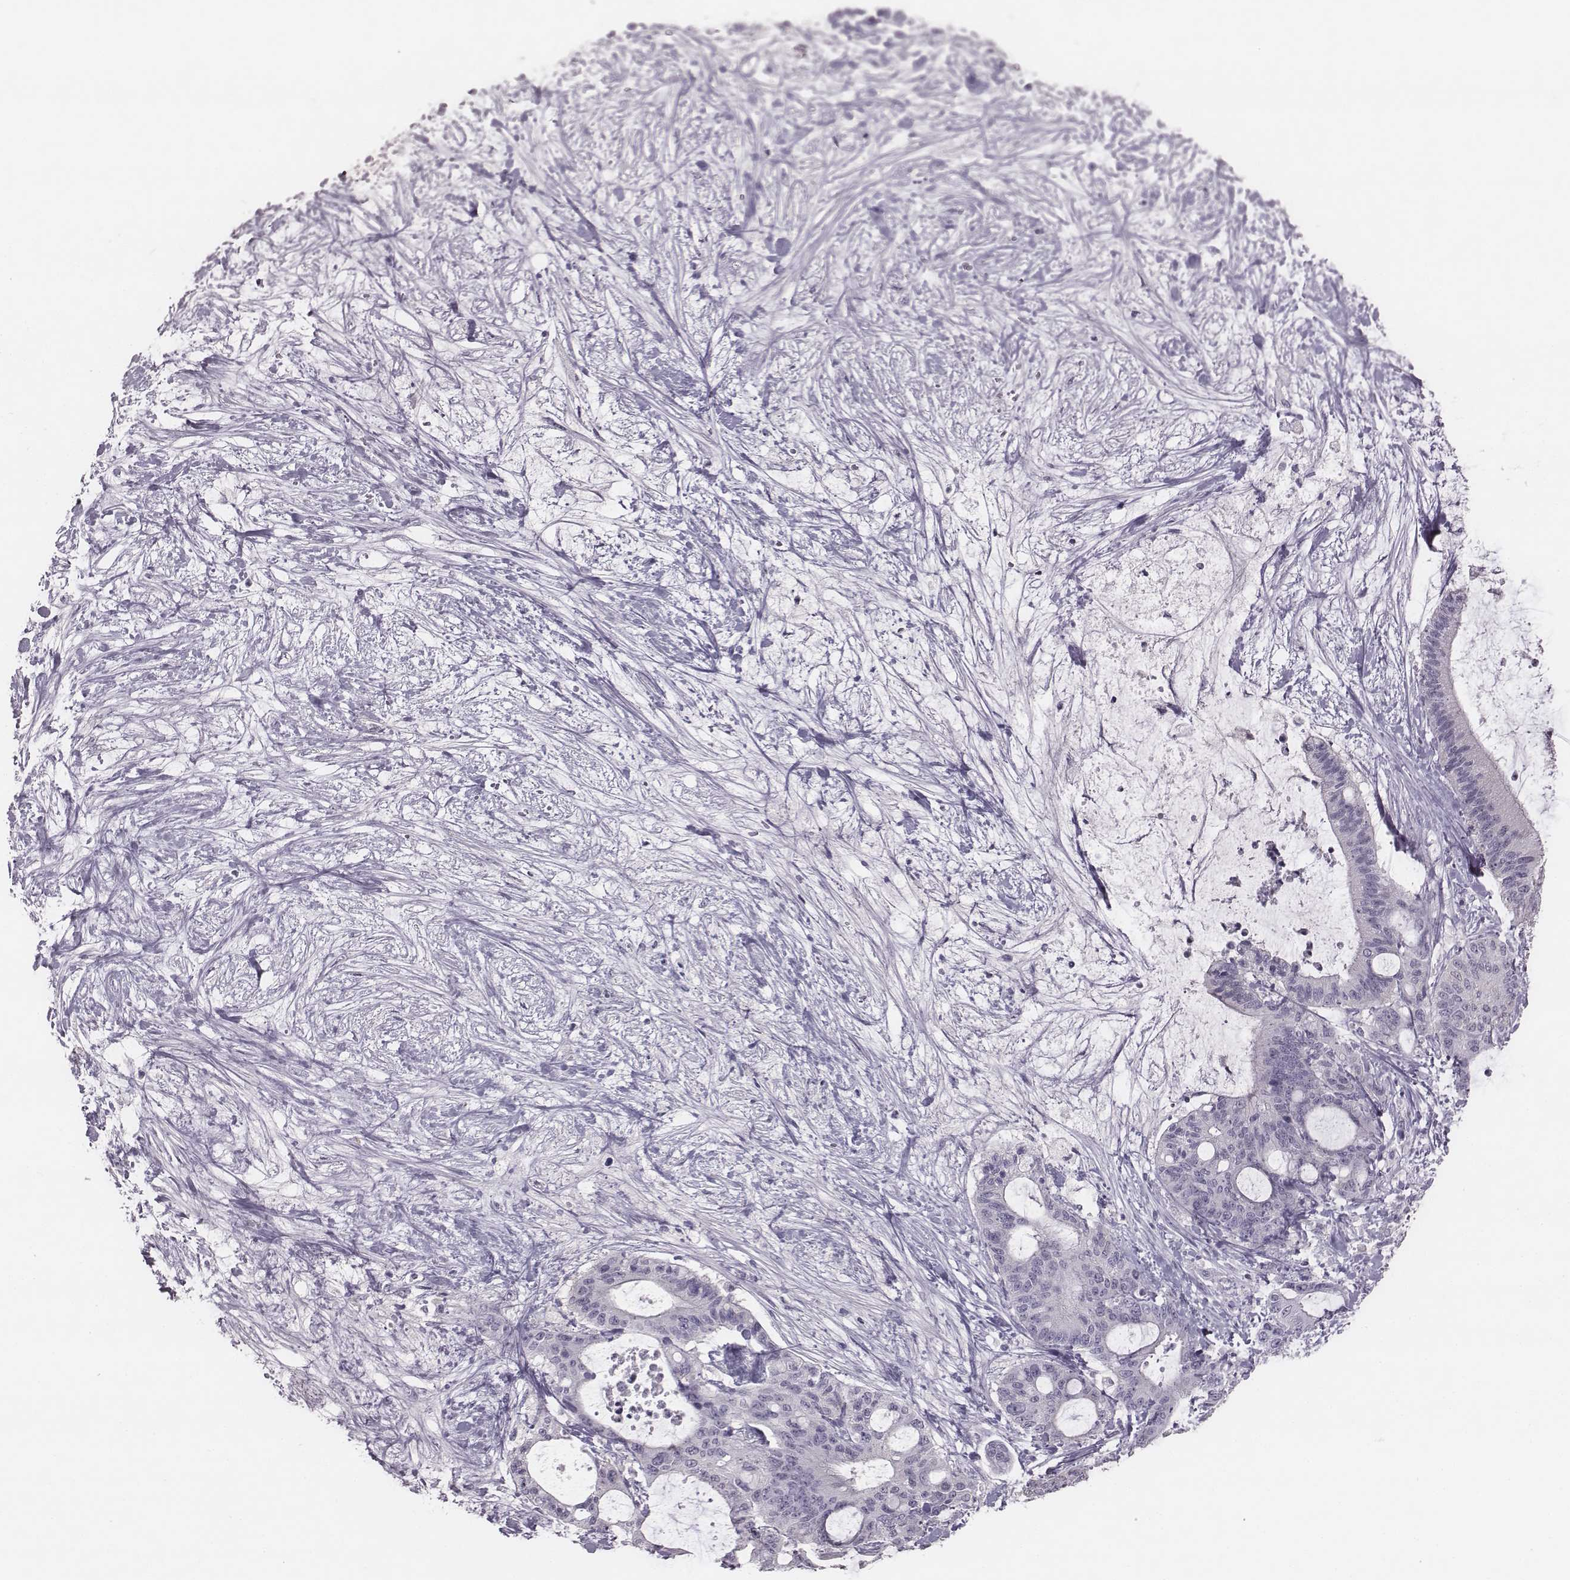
{"staining": {"intensity": "negative", "quantity": "none", "location": "none"}, "tissue": "liver cancer", "cell_type": "Tumor cells", "image_type": "cancer", "snomed": [{"axis": "morphology", "description": "Cholangiocarcinoma"}, {"axis": "topography", "description": "Liver"}], "caption": "A high-resolution photomicrograph shows IHC staining of cholangiocarcinoma (liver), which reveals no significant staining in tumor cells.", "gene": "PDE8B", "patient": {"sex": "female", "age": 73}}